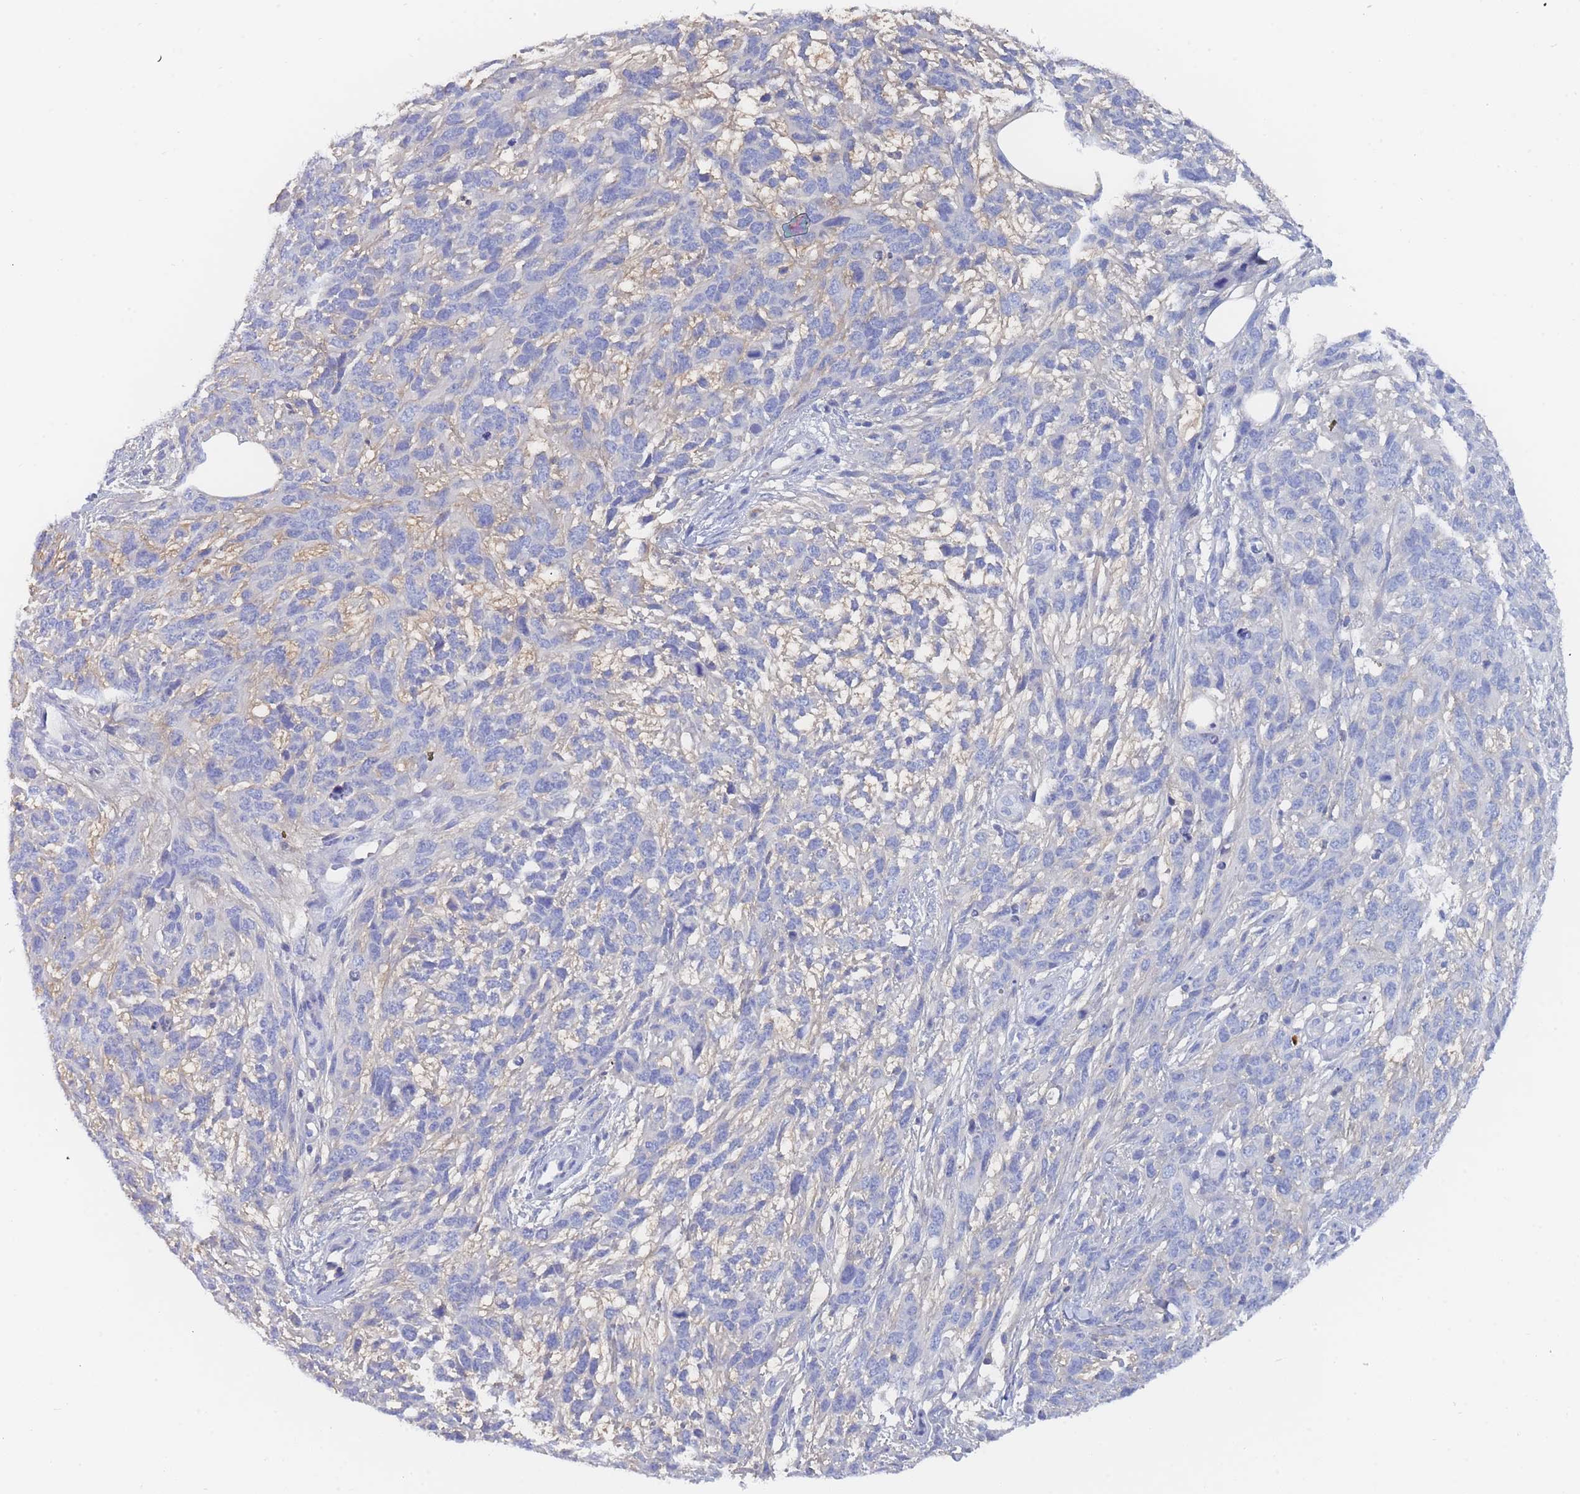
{"staining": {"intensity": "negative", "quantity": "none", "location": "none"}, "tissue": "melanoma", "cell_type": "Tumor cells", "image_type": "cancer", "snomed": [{"axis": "morphology", "description": "Normal morphology"}, {"axis": "morphology", "description": "Malignant melanoma, NOS"}, {"axis": "topography", "description": "Skin"}], "caption": "Human melanoma stained for a protein using immunohistochemistry exhibits no positivity in tumor cells.", "gene": "SLC25A35", "patient": {"sex": "female", "age": 72}}